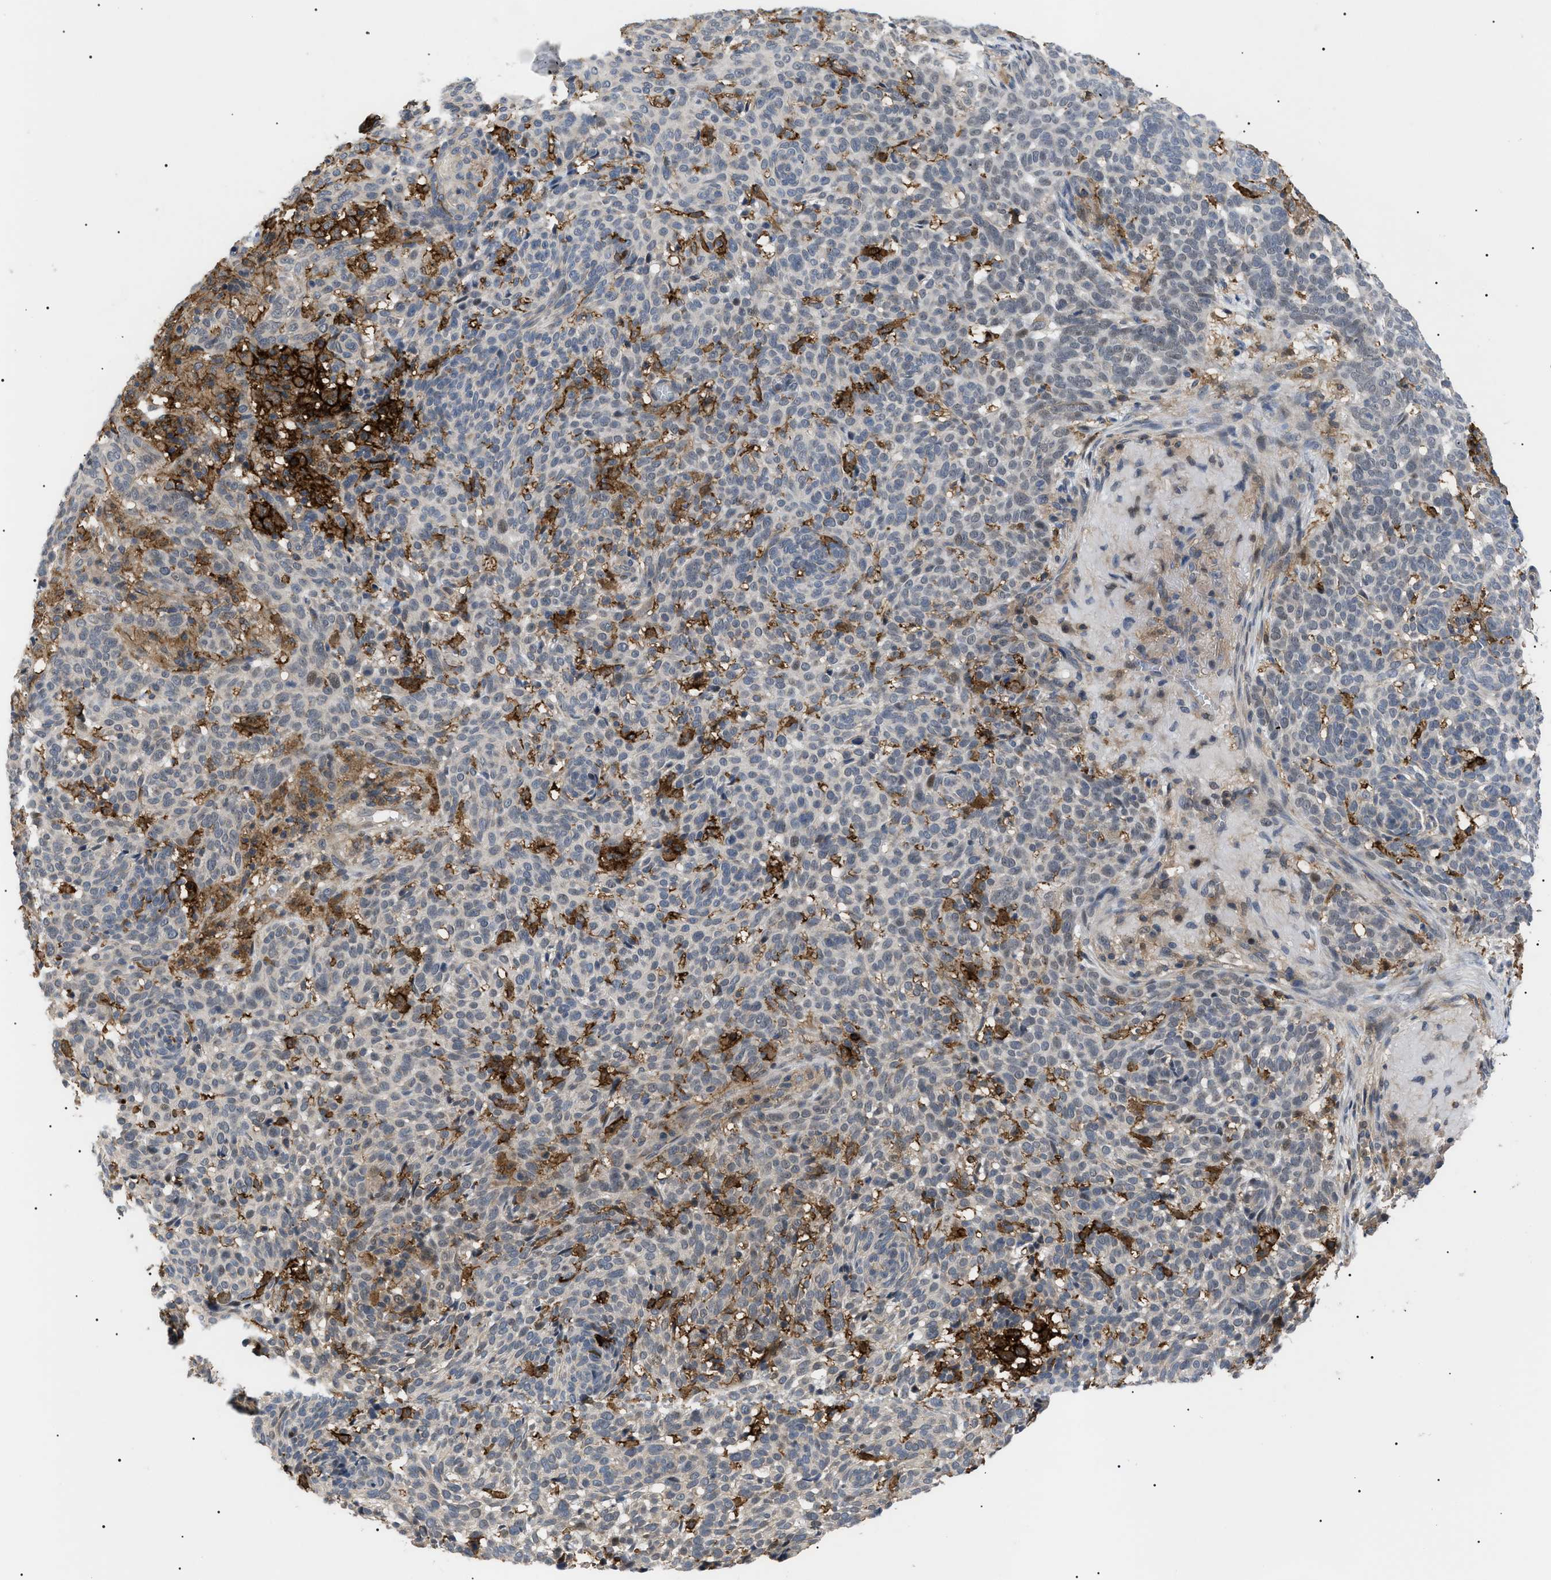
{"staining": {"intensity": "weak", "quantity": "25%-75%", "location": "cytoplasmic/membranous"}, "tissue": "skin cancer", "cell_type": "Tumor cells", "image_type": "cancer", "snomed": [{"axis": "morphology", "description": "Basal cell carcinoma"}, {"axis": "topography", "description": "Skin"}], "caption": "The photomicrograph exhibits staining of skin basal cell carcinoma, revealing weak cytoplasmic/membranous protein staining (brown color) within tumor cells.", "gene": "CD300A", "patient": {"sex": "male", "age": 85}}